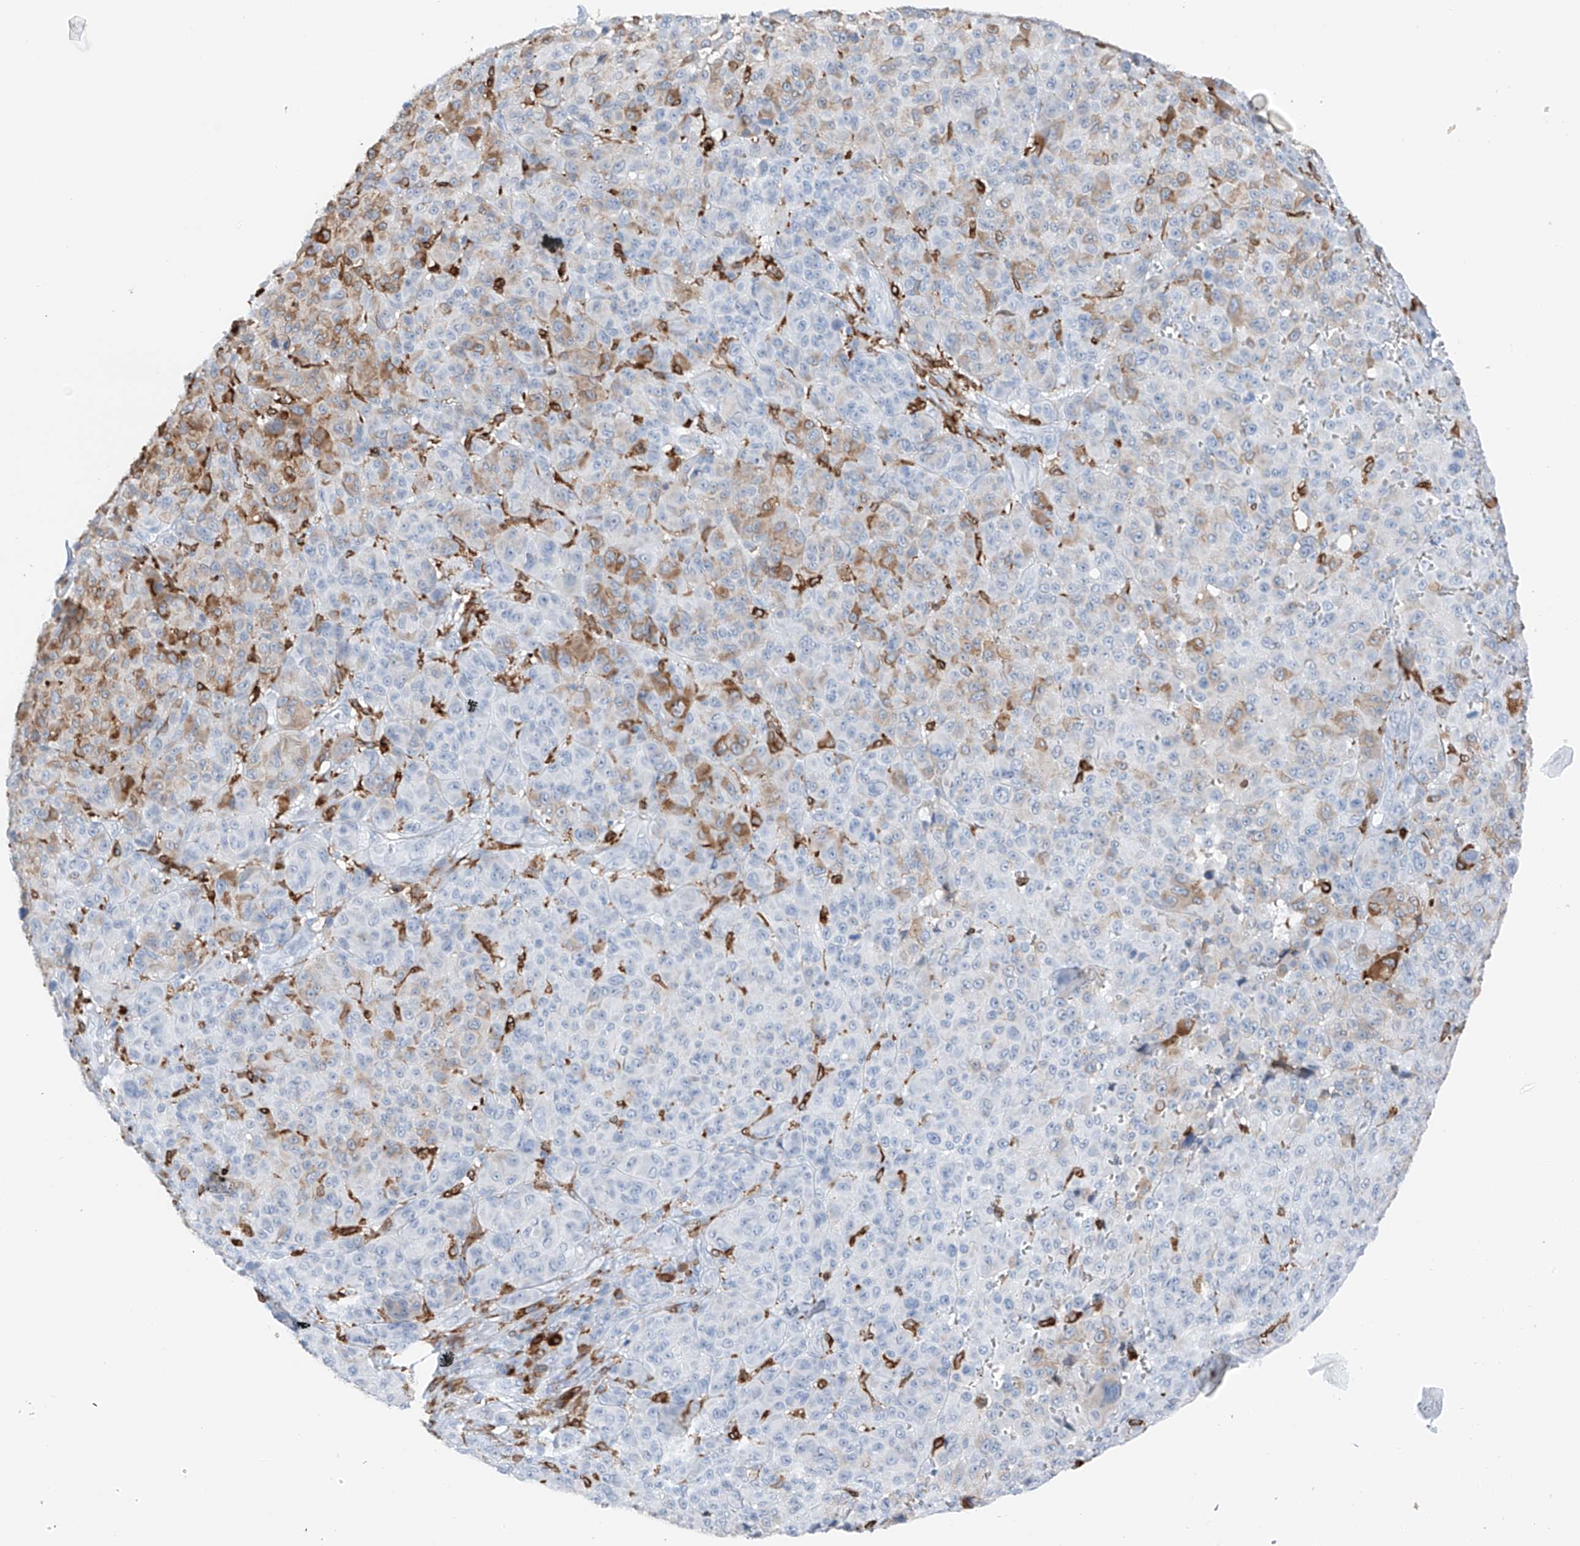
{"staining": {"intensity": "moderate", "quantity": "<25%", "location": "cytoplasmic/membranous"}, "tissue": "melanoma", "cell_type": "Tumor cells", "image_type": "cancer", "snomed": [{"axis": "morphology", "description": "Malignant melanoma, NOS"}, {"axis": "topography", "description": "Skin"}], "caption": "Tumor cells show low levels of moderate cytoplasmic/membranous positivity in approximately <25% of cells in melanoma.", "gene": "TBXAS1", "patient": {"sex": "male", "age": 73}}